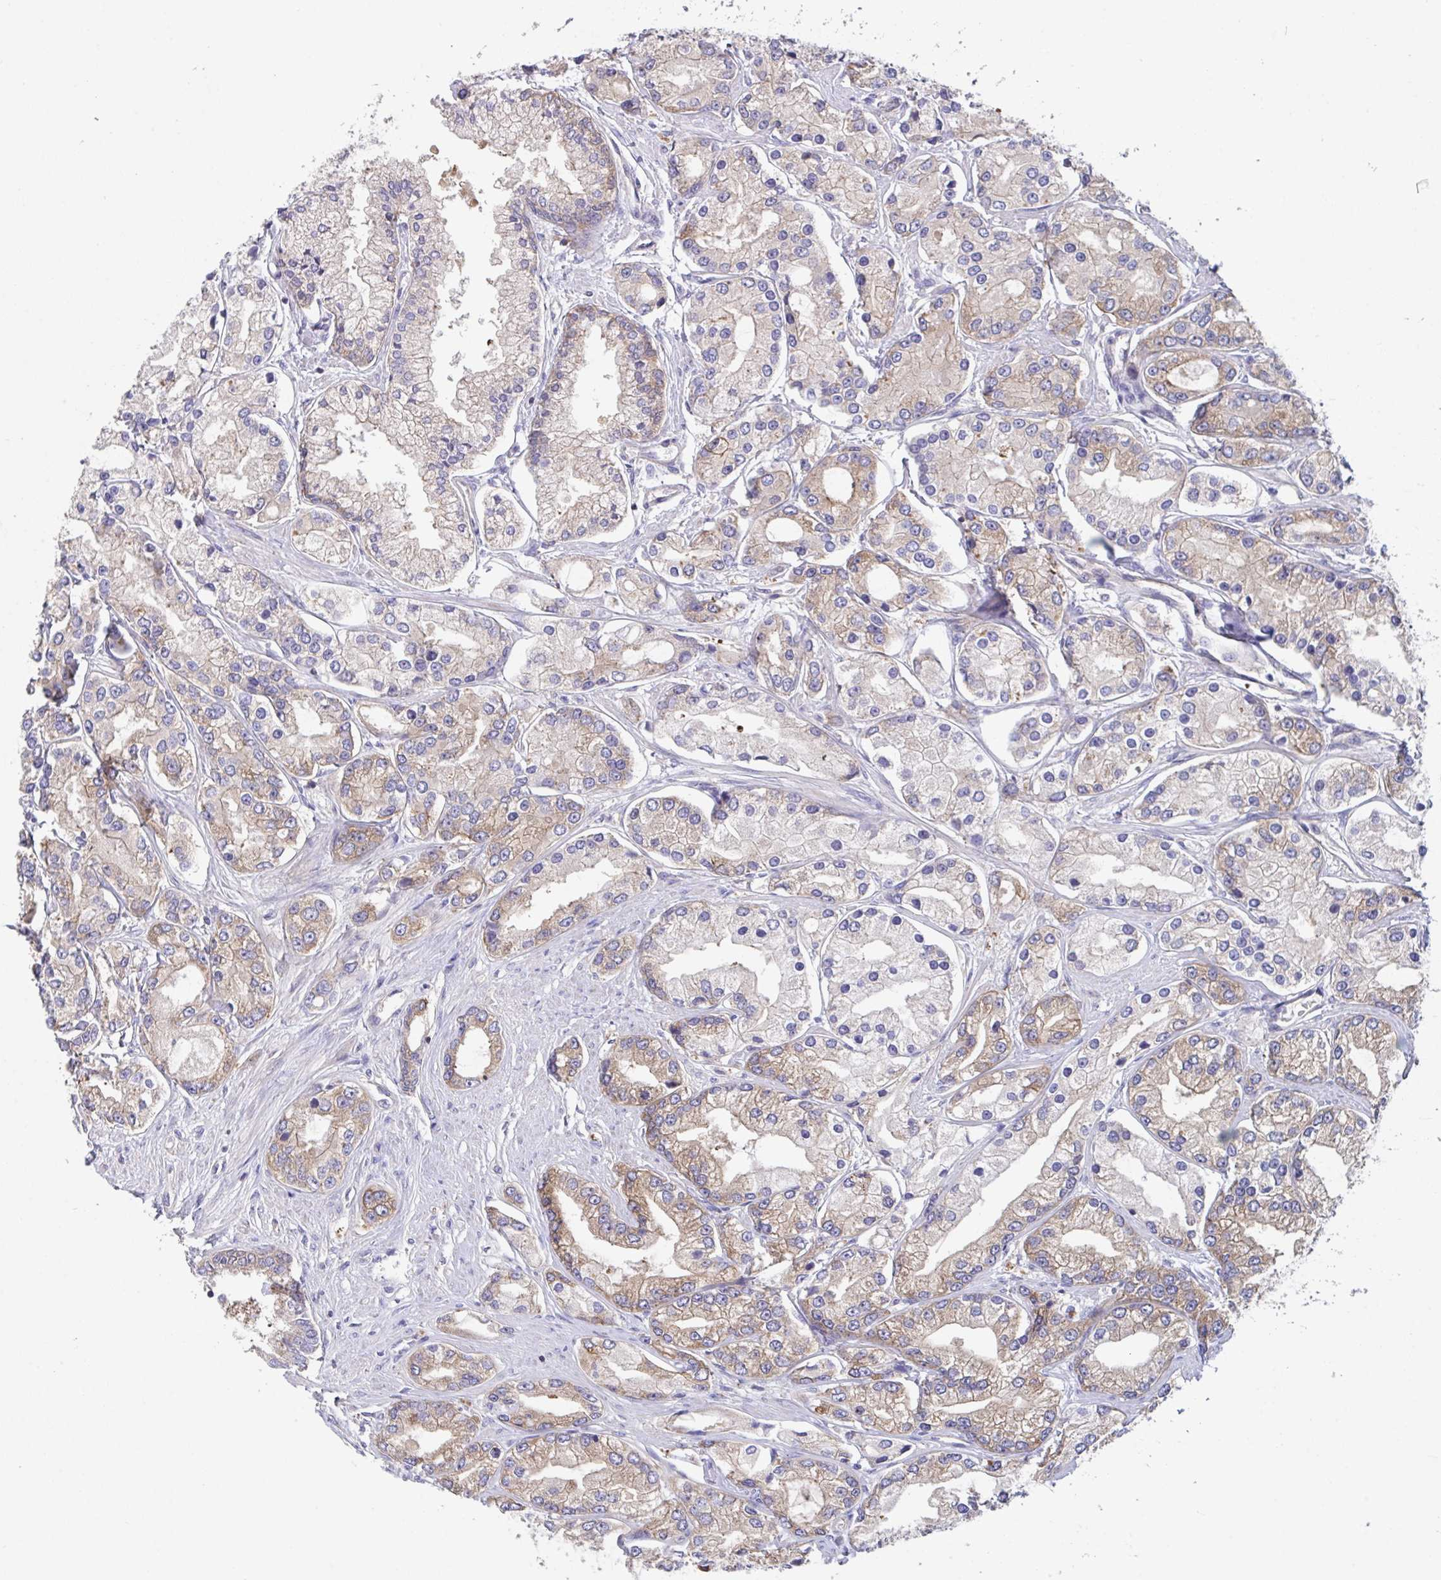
{"staining": {"intensity": "weak", "quantity": ">75%", "location": "cytoplasmic/membranous"}, "tissue": "prostate cancer", "cell_type": "Tumor cells", "image_type": "cancer", "snomed": [{"axis": "morphology", "description": "Adenocarcinoma, High grade"}, {"axis": "topography", "description": "Prostate"}], "caption": "This histopathology image exhibits prostate cancer stained with immunohistochemistry (IHC) to label a protein in brown. The cytoplasmic/membranous of tumor cells show weak positivity for the protein. Nuclei are counter-stained blue.", "gene": "YARS2", "patient": {"sex": "male", "age": 66}}